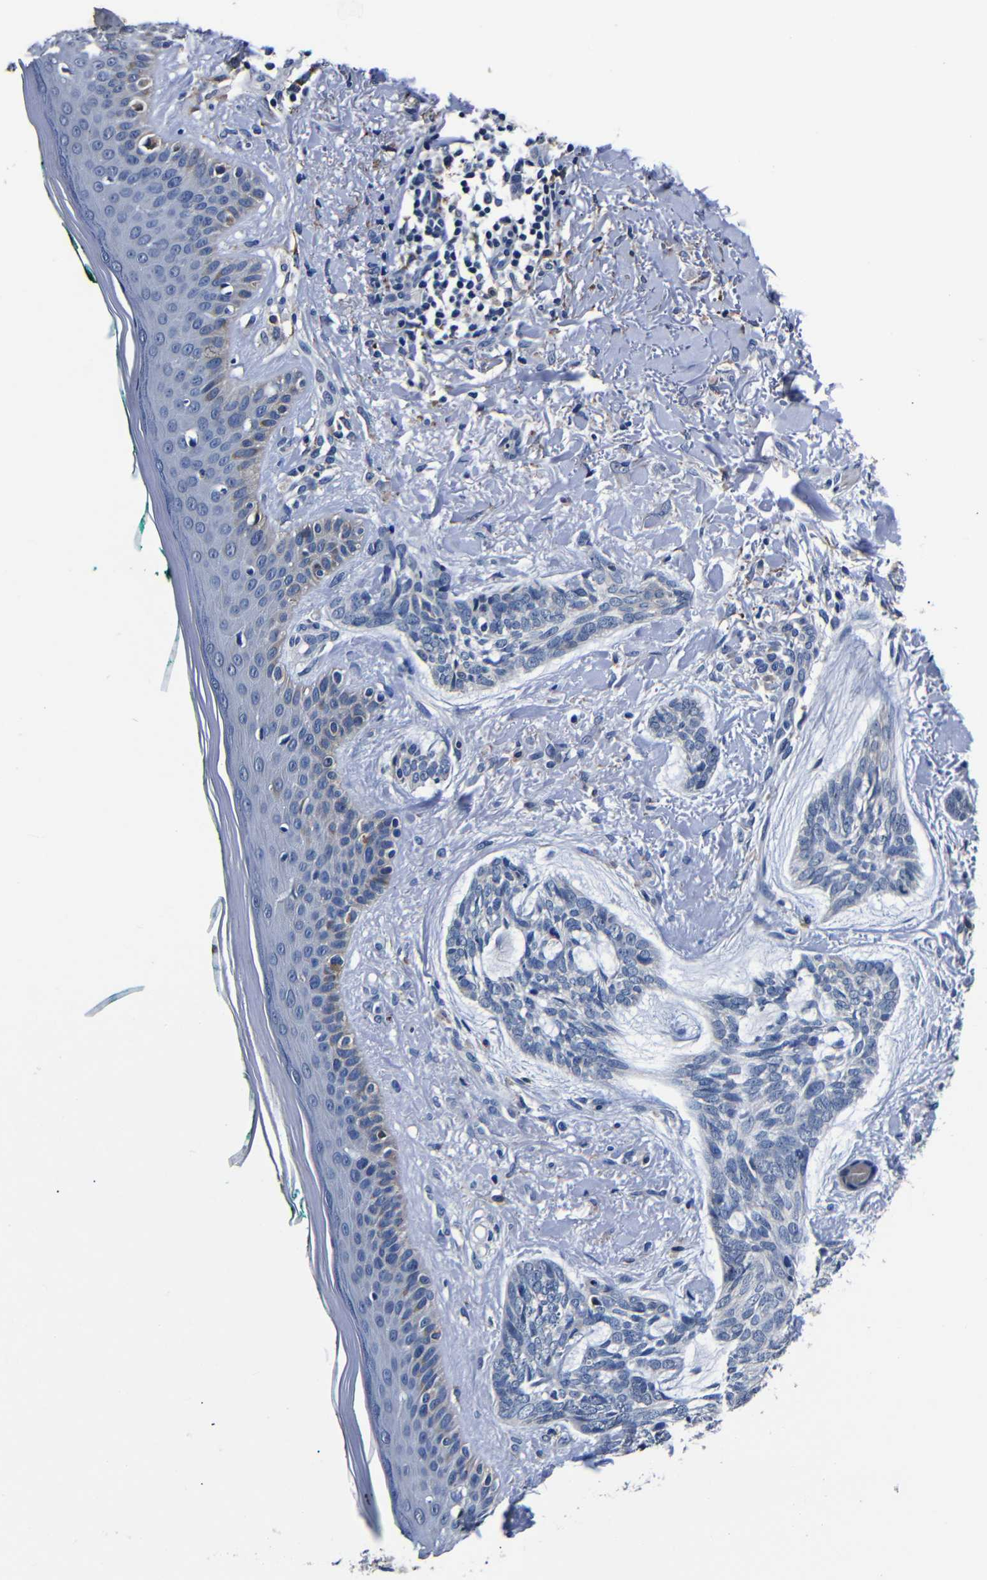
{"staining": {"intensity": "negative", "quantity": "none", "location": "none"}, "tissue": "skin cancer", "cell_type": "Tumor cells", "image_type": "cancer", "snomed": [{"axis": "morphology", "description": "Basal cell carcinoma"}, {"axis": "topography", "description": "Skin"}], "caption": "Tumor cells show no significant expression in skin basal cell carcinoma.", "gene": "DEPP1", "patient": {"sex": "male", "age": 43}}